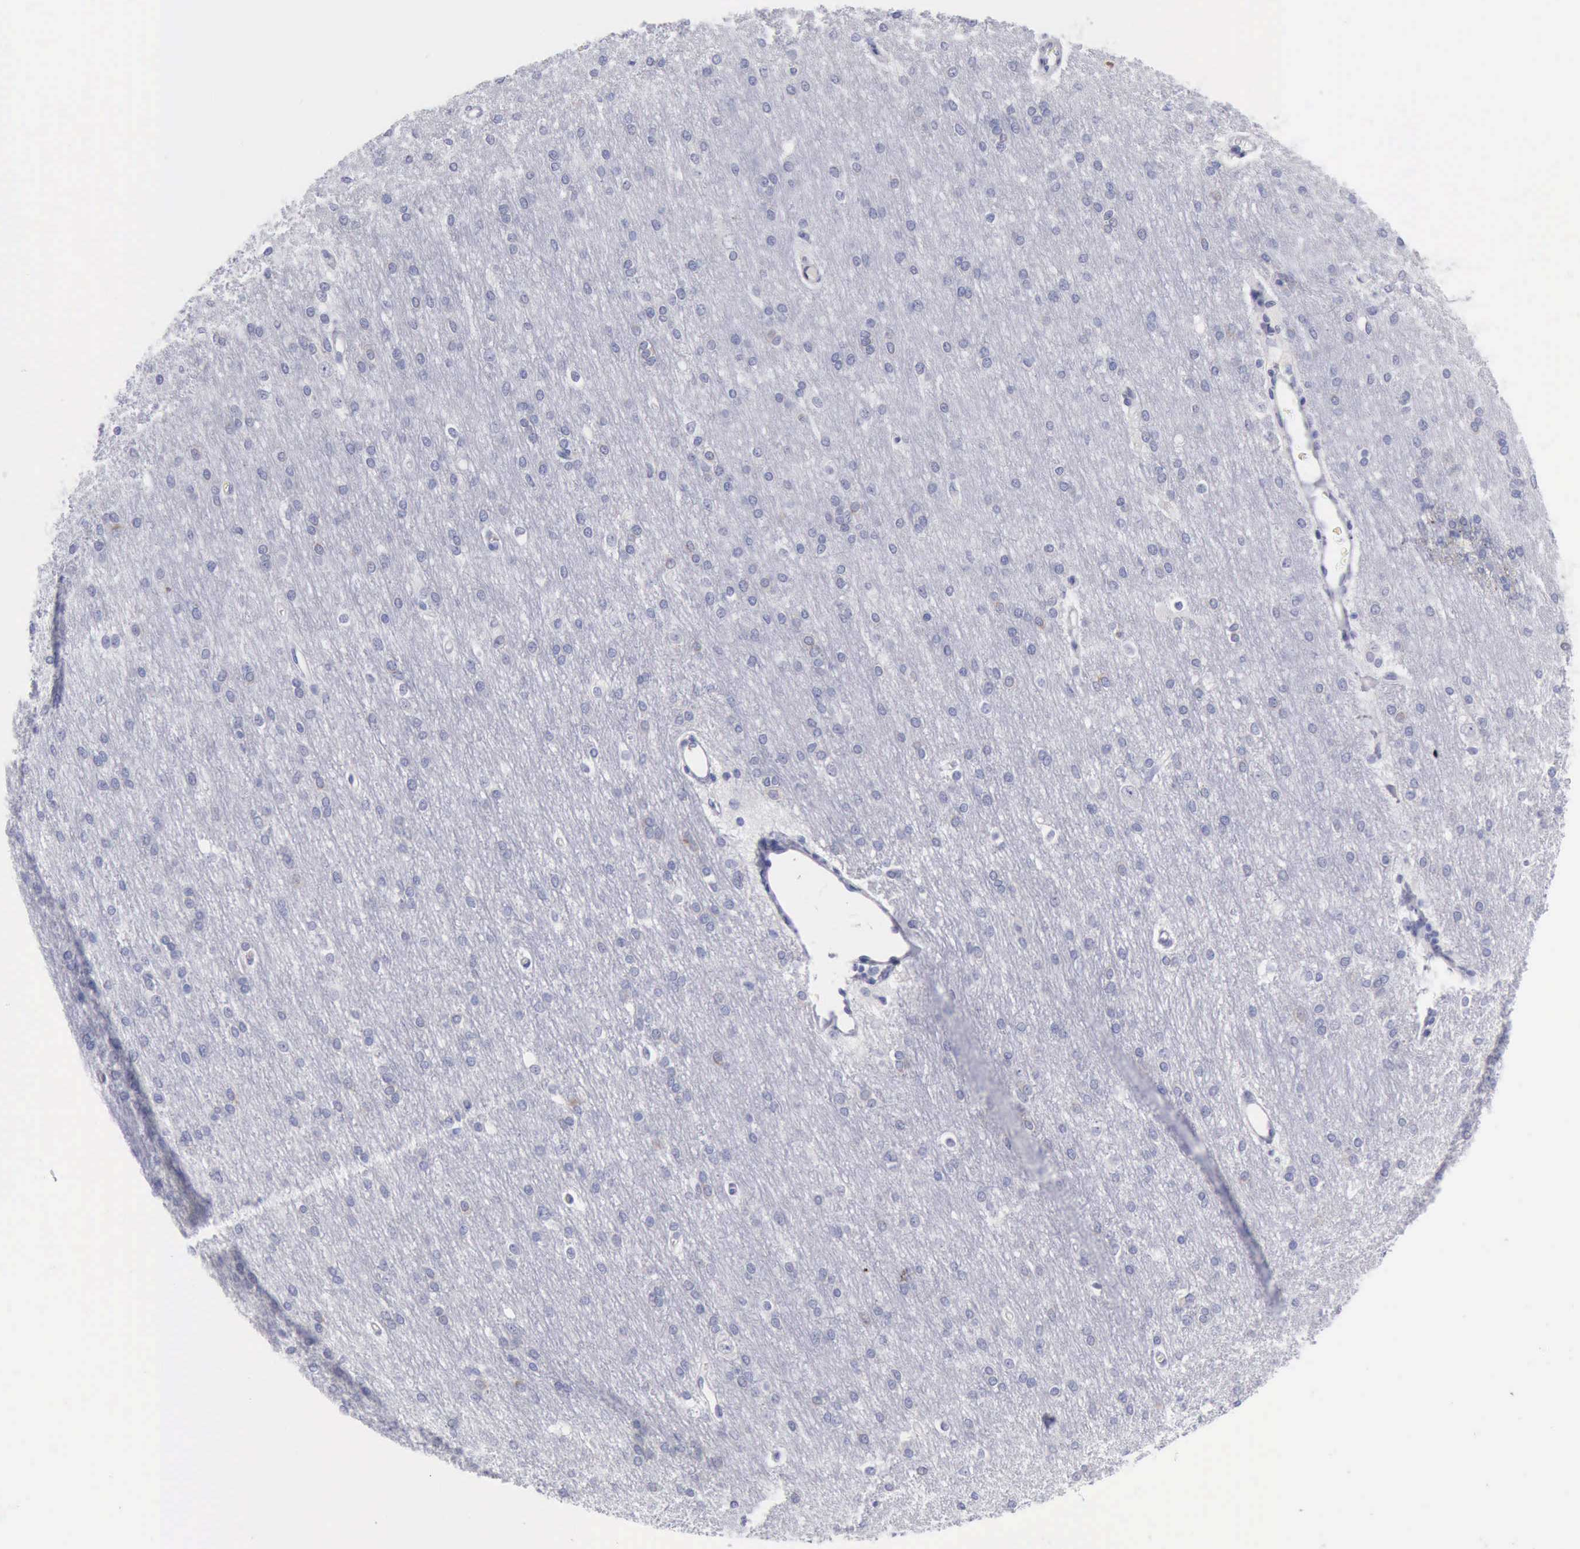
{"staining": {"intensity": "negative", "quantity": "none", "location": "none"}, "tissue": "cerebral cortex", "cell_type": "Endothelial cells", "image_type": "normal", "snomed": [{"axis": "morphology", "description": "Normal tissue, NOS"}, {"axis": "morphology", "description": "Inflammation, NOS"}, {"axis": "topography", "description": "Cerebral cortex"}], "caption": "IHC of normal human cerebral cortex demonstrates no staining in endothelial cells.", "gene": "ANGEL1", "patient": {"sex": "male", "age": 6}}